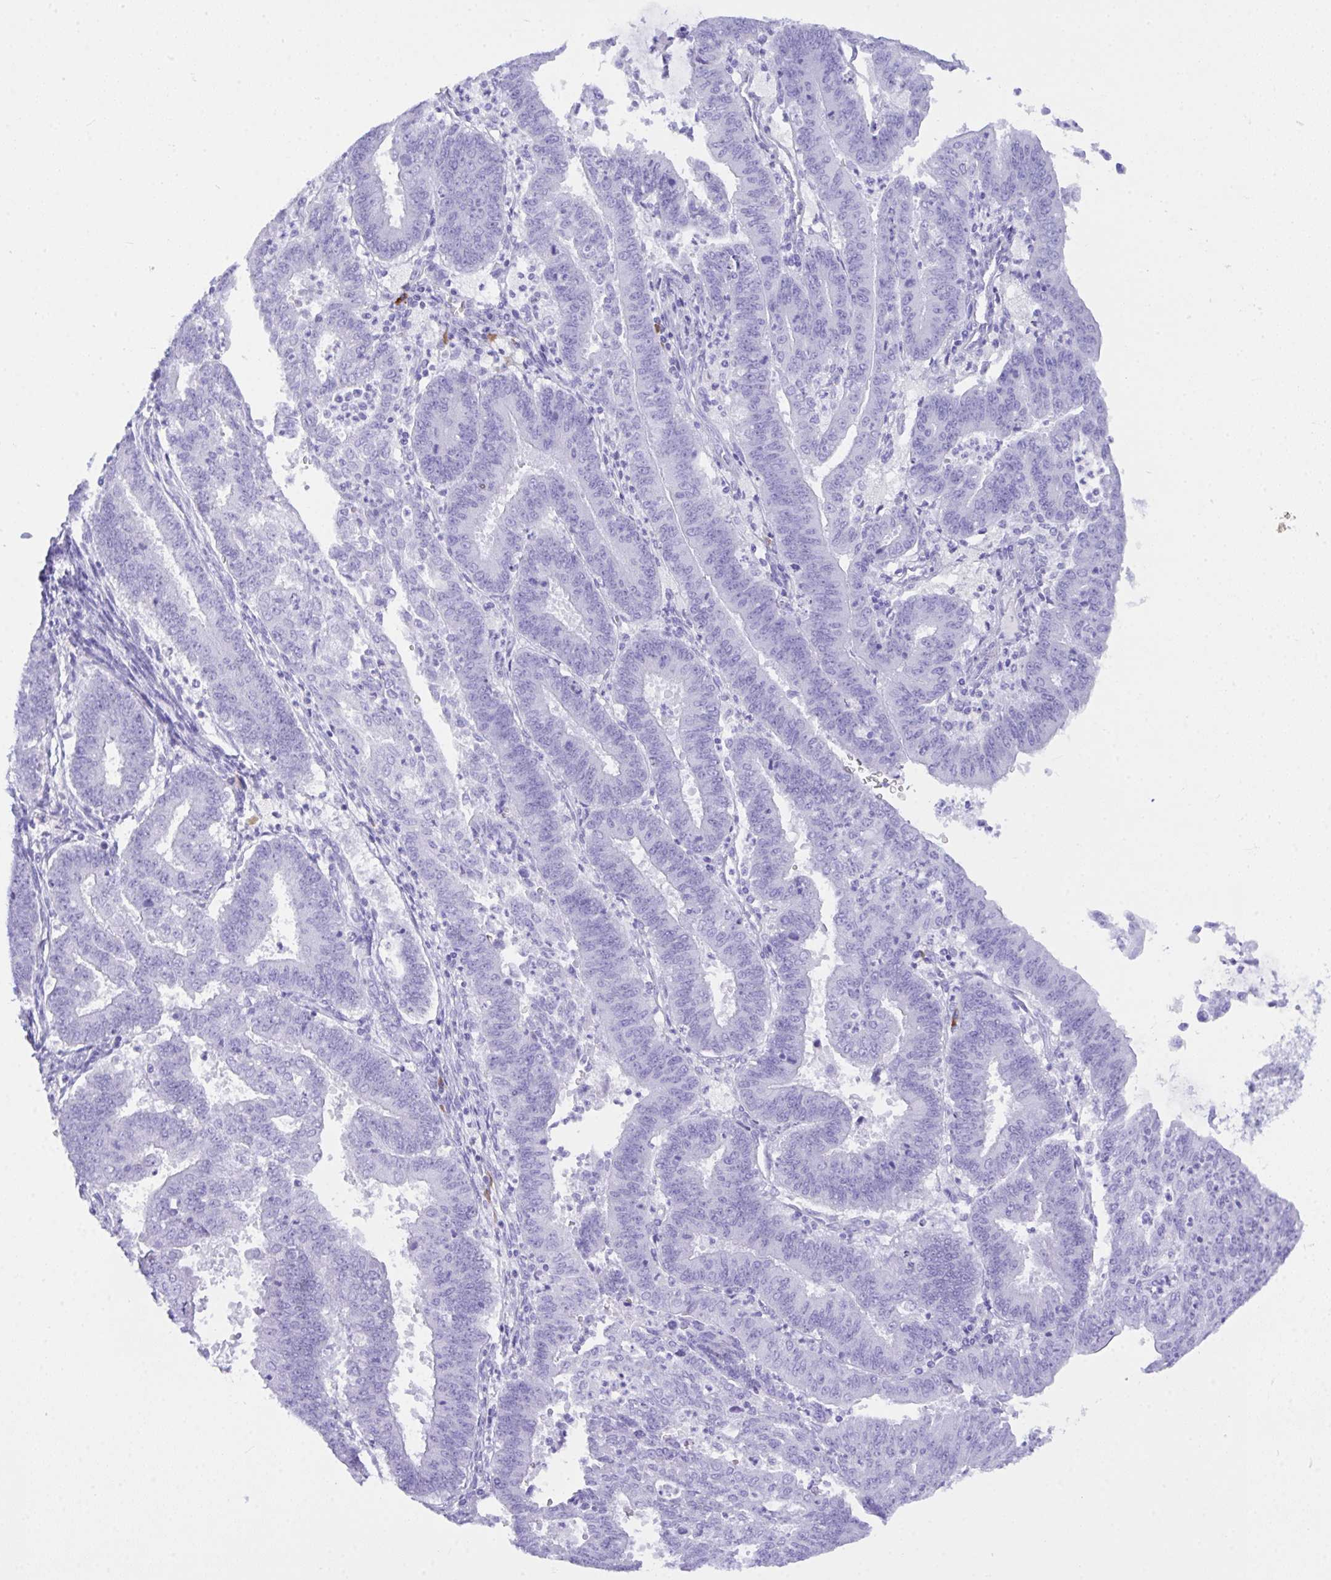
{"staining": {"intensity": "negative", "quantity": "none", "location": "none"}, "tissue": "endometrial cancer", "cell_type": "Tumor cells", "image_type": "cancer", "snomed": [{"axis": "morphology", "description": "Adenocarcinoma, NOS"}, {"axis": "topography", "description": "Endometrium"}], "caption": "Tumor cells are negative for brown protein staining in endometrial cancer (adenocarcinoma). The staining was performed using DAB to visualize the protein expression in brown, while the nuclei were stained in blue with hematoxylin (Magnification: 20x).", "gene": "BEST4", "patient": {"sex": "female", "age": 73}}